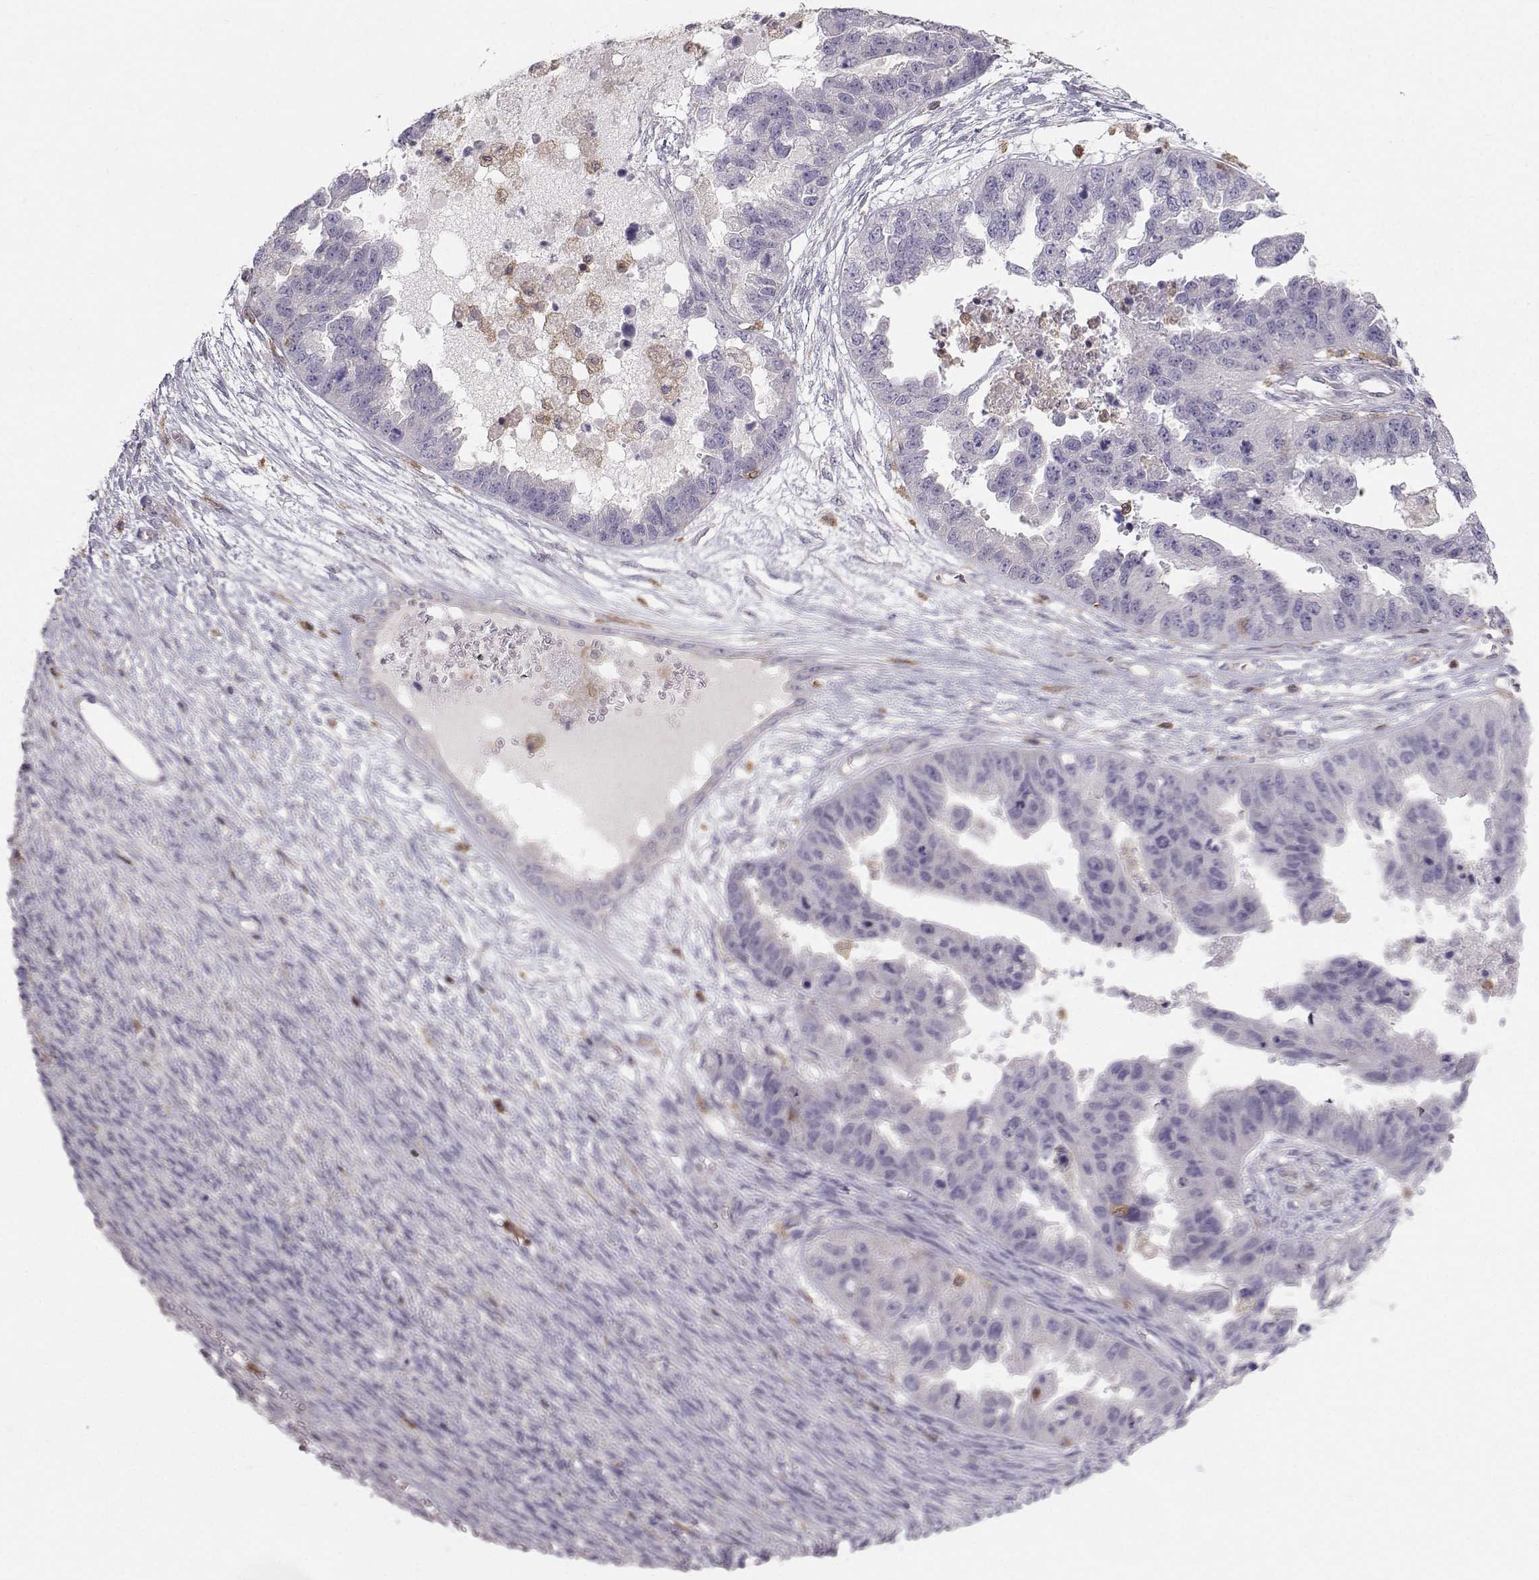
{"staining": {"intensity": "negative", "quantity": "none", "location": "none"}, "tissue": "ovarian cancer", "cell_type": "Tumor cells", "image_type": "cancer", "snomed": [{"axis": "morphology", "description": "Cystadenocarcinoma, serous, NOS"}, {"axis": "topography", "description": "Ovary"}], "caption": "Ovarian cancer stained for a protein using IHC exhibits no staining tumor cells.", "gene": "ZBTB32", "patient": {"sex": "female", "age": 58}}